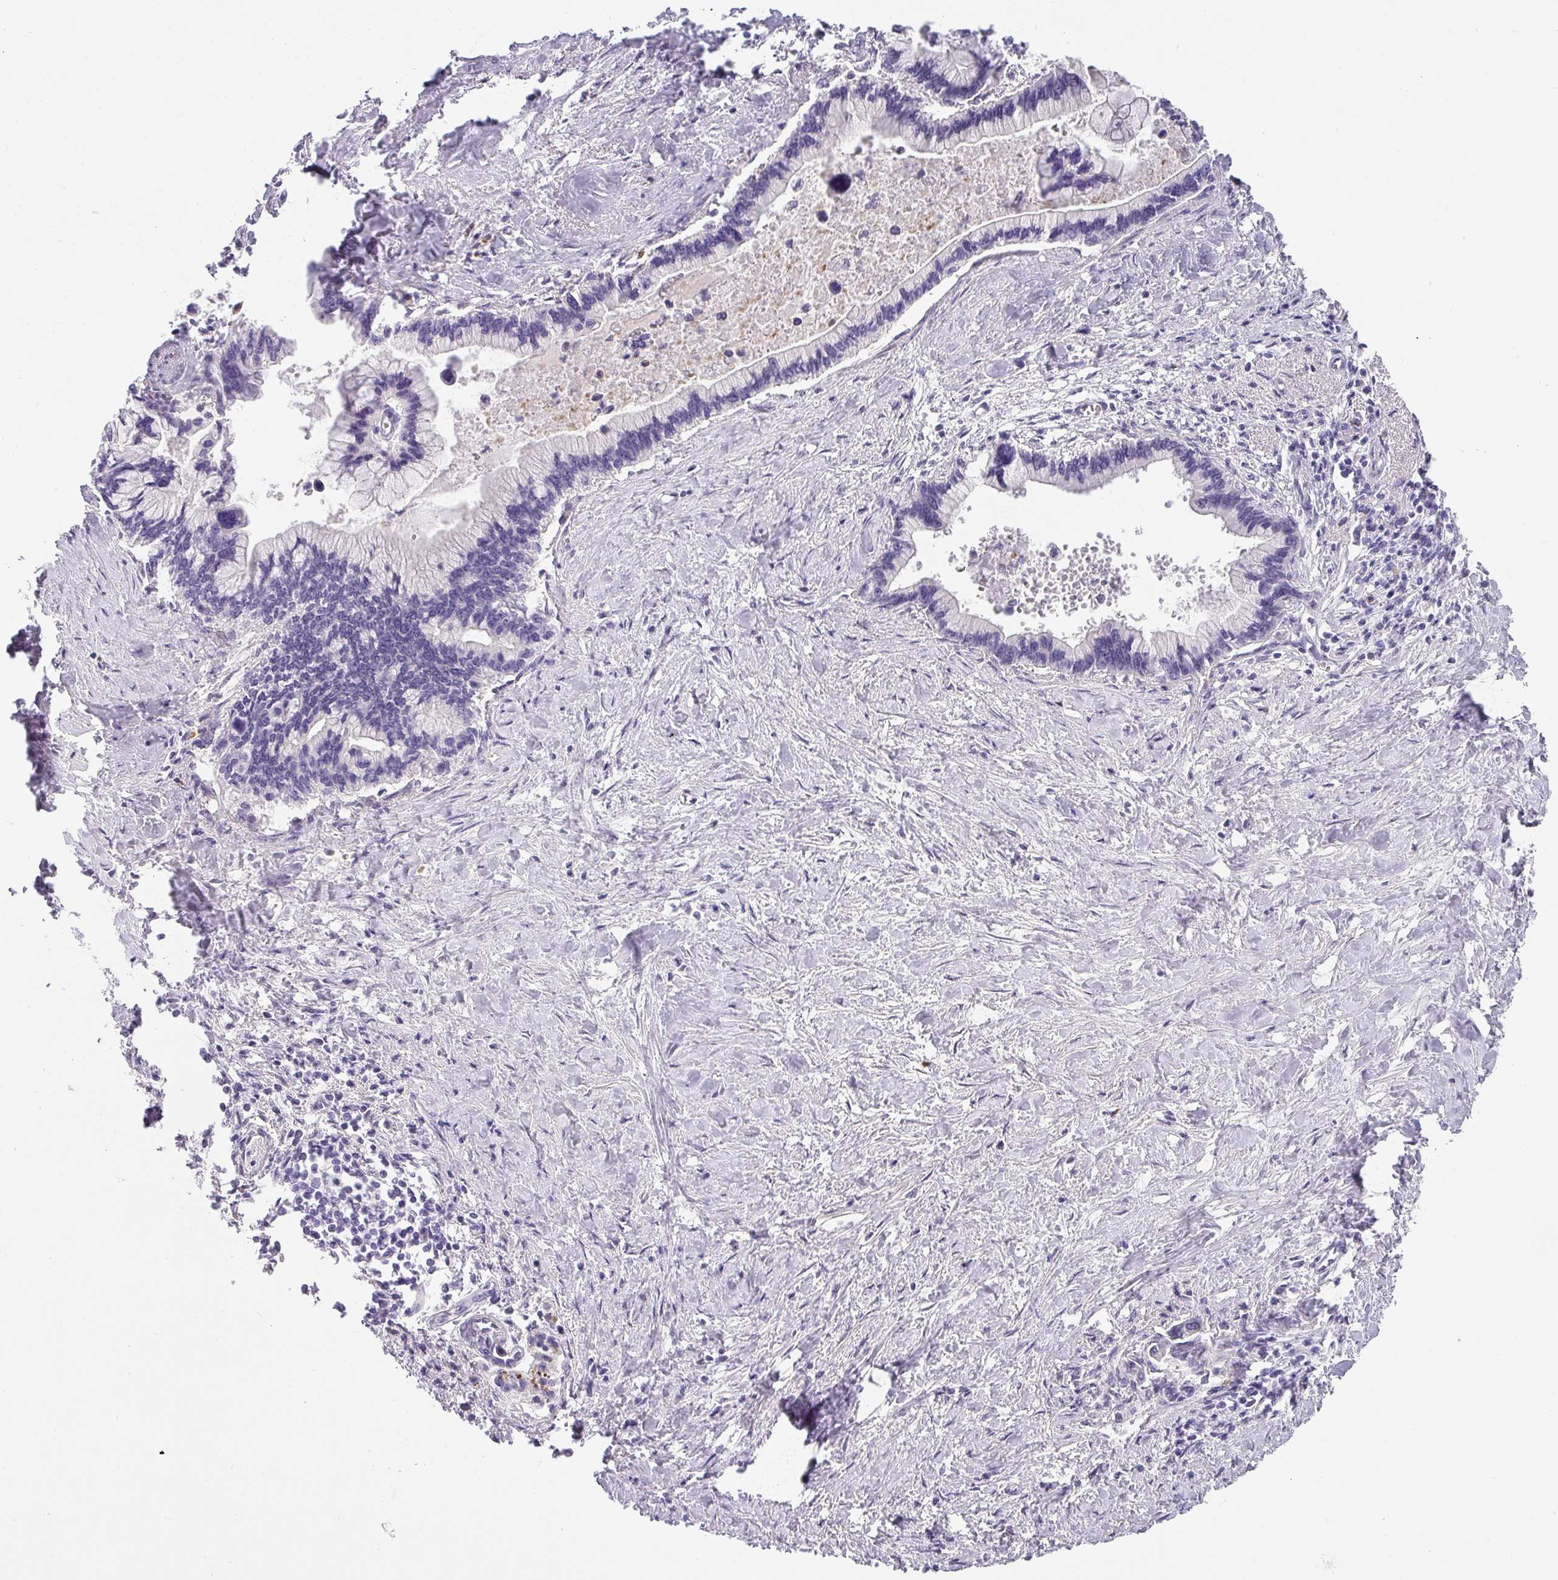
{"staining": {"intensity": "negative", "quantity": "none", "location": "none"}, "tissue": "pancreatic cancer", "cell_type": "Tumor cells", "image_type": "cancer", "snomed": [{"axis": "morphology", "description": "Adenocarcinoma, NOS"}, {"axis": "topography", "description": "Pancreas"}], "caption": "This micrograph is of pancreatic cancer stained with immunohistochemistry to label a protein in brown with the nuclei are counter-stained blue. There is no staining in tumor cells. (Stains: DAB (3,3'-diaminobenzidine) IHC with hematoxylin counter stain, Microscopy: brightfield microscopy at high magnification).", "gene": "BTLA", "patient": {"sex": "female", "age": 83}}